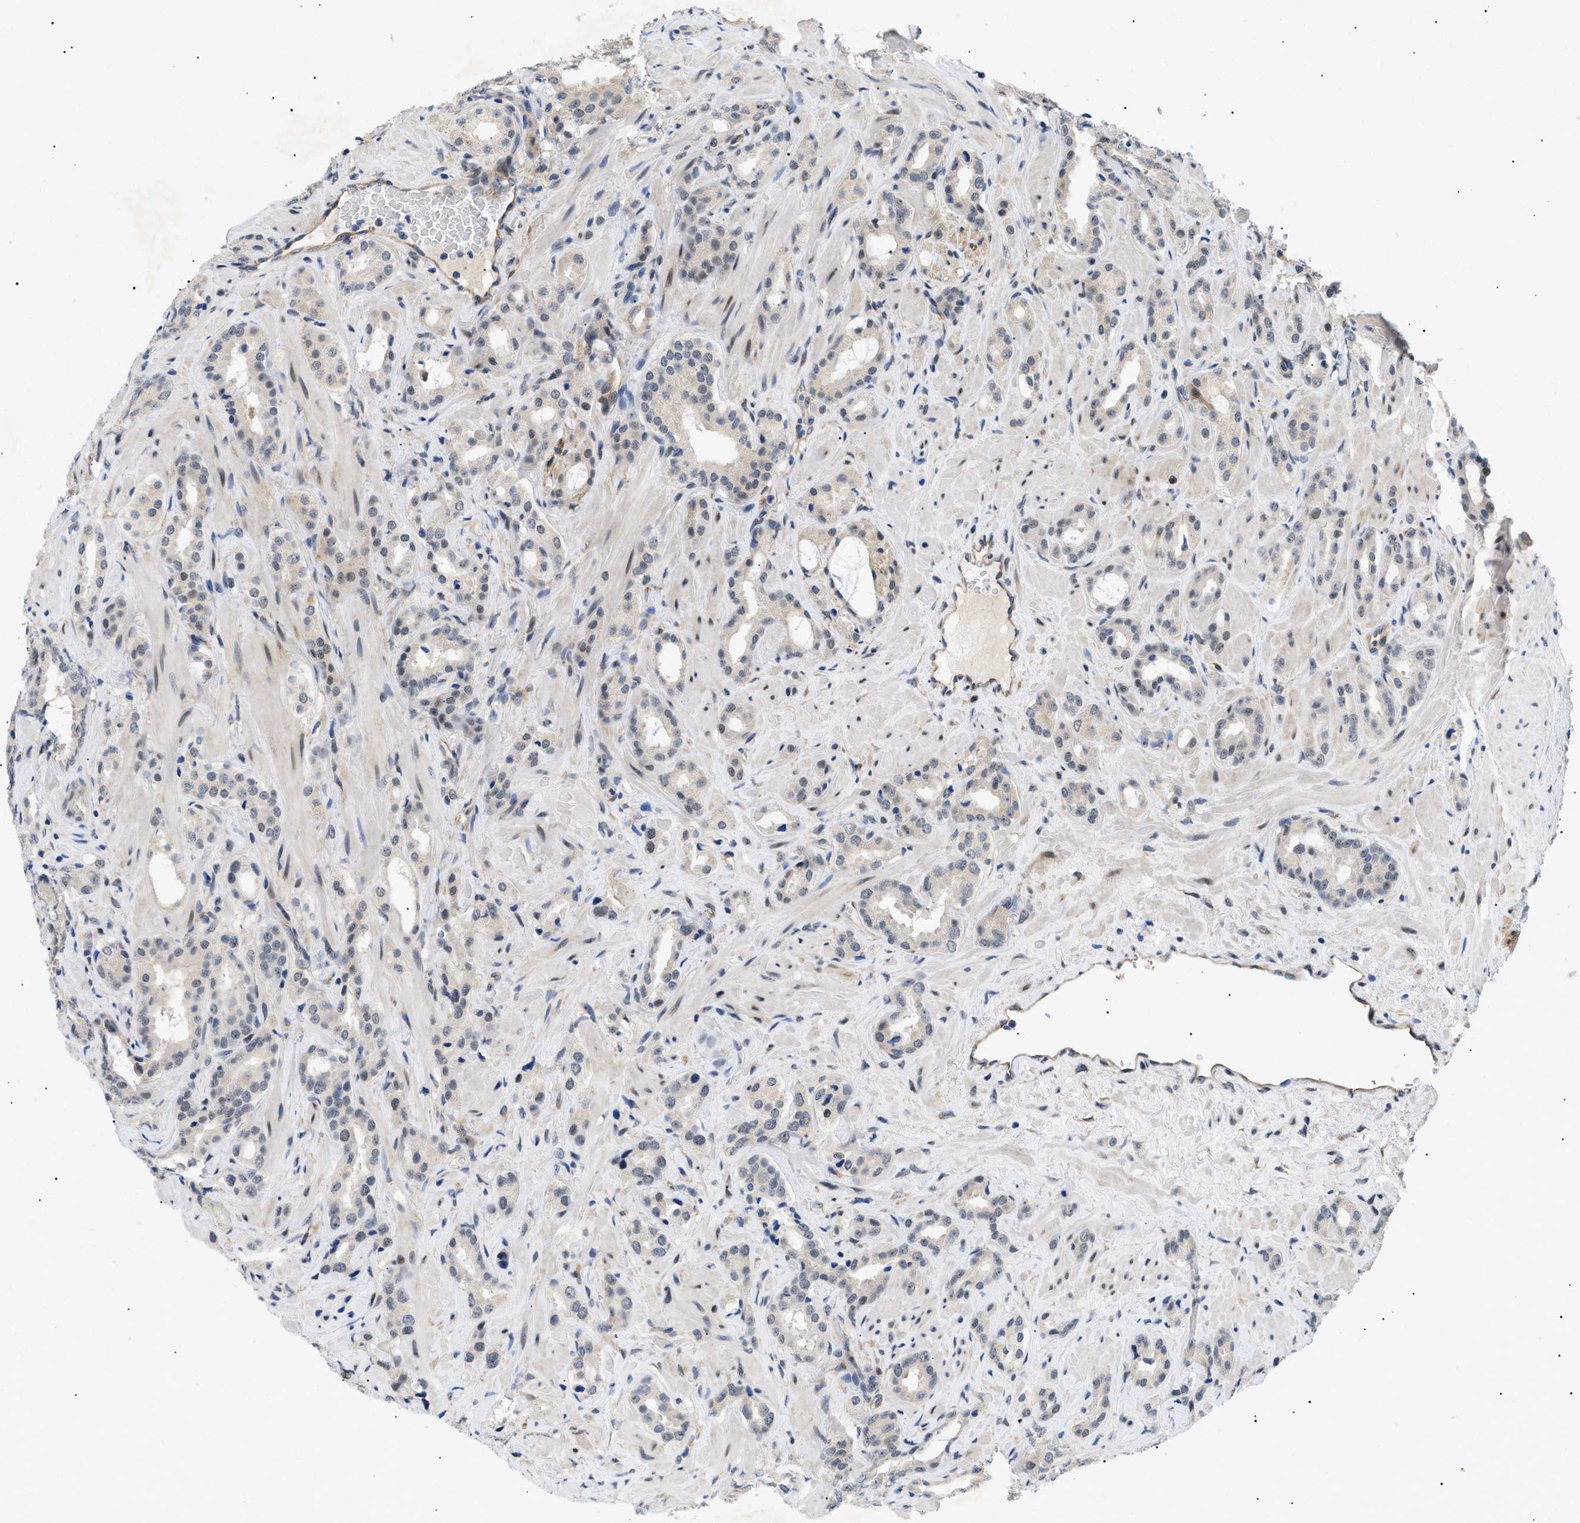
{"staining": {"intensity": "negative", "quantity": "none", "location": "none"}, "tissue": "prostate cancer", "cell_type": "Tumor cells", "image_type": "cancer", "snomed": [{"axis": "morphology", "description": "Adenocarcinoma, High grade"}, {"axis": "topography", "description": "Prostate"}], "caption": "This photomicrograph is of adenocarcinoma (high-grade) (prostate) stained with immunohistochemistry to label a protein in brown with the nuclei are counter-stained blue. There is no expression in tumor cells. (Immunohistochemistry (ihc), brightfield microscopy, high magnification).", "gene": "GARRE1", "patient": {"sex": "male", "age": 64}}